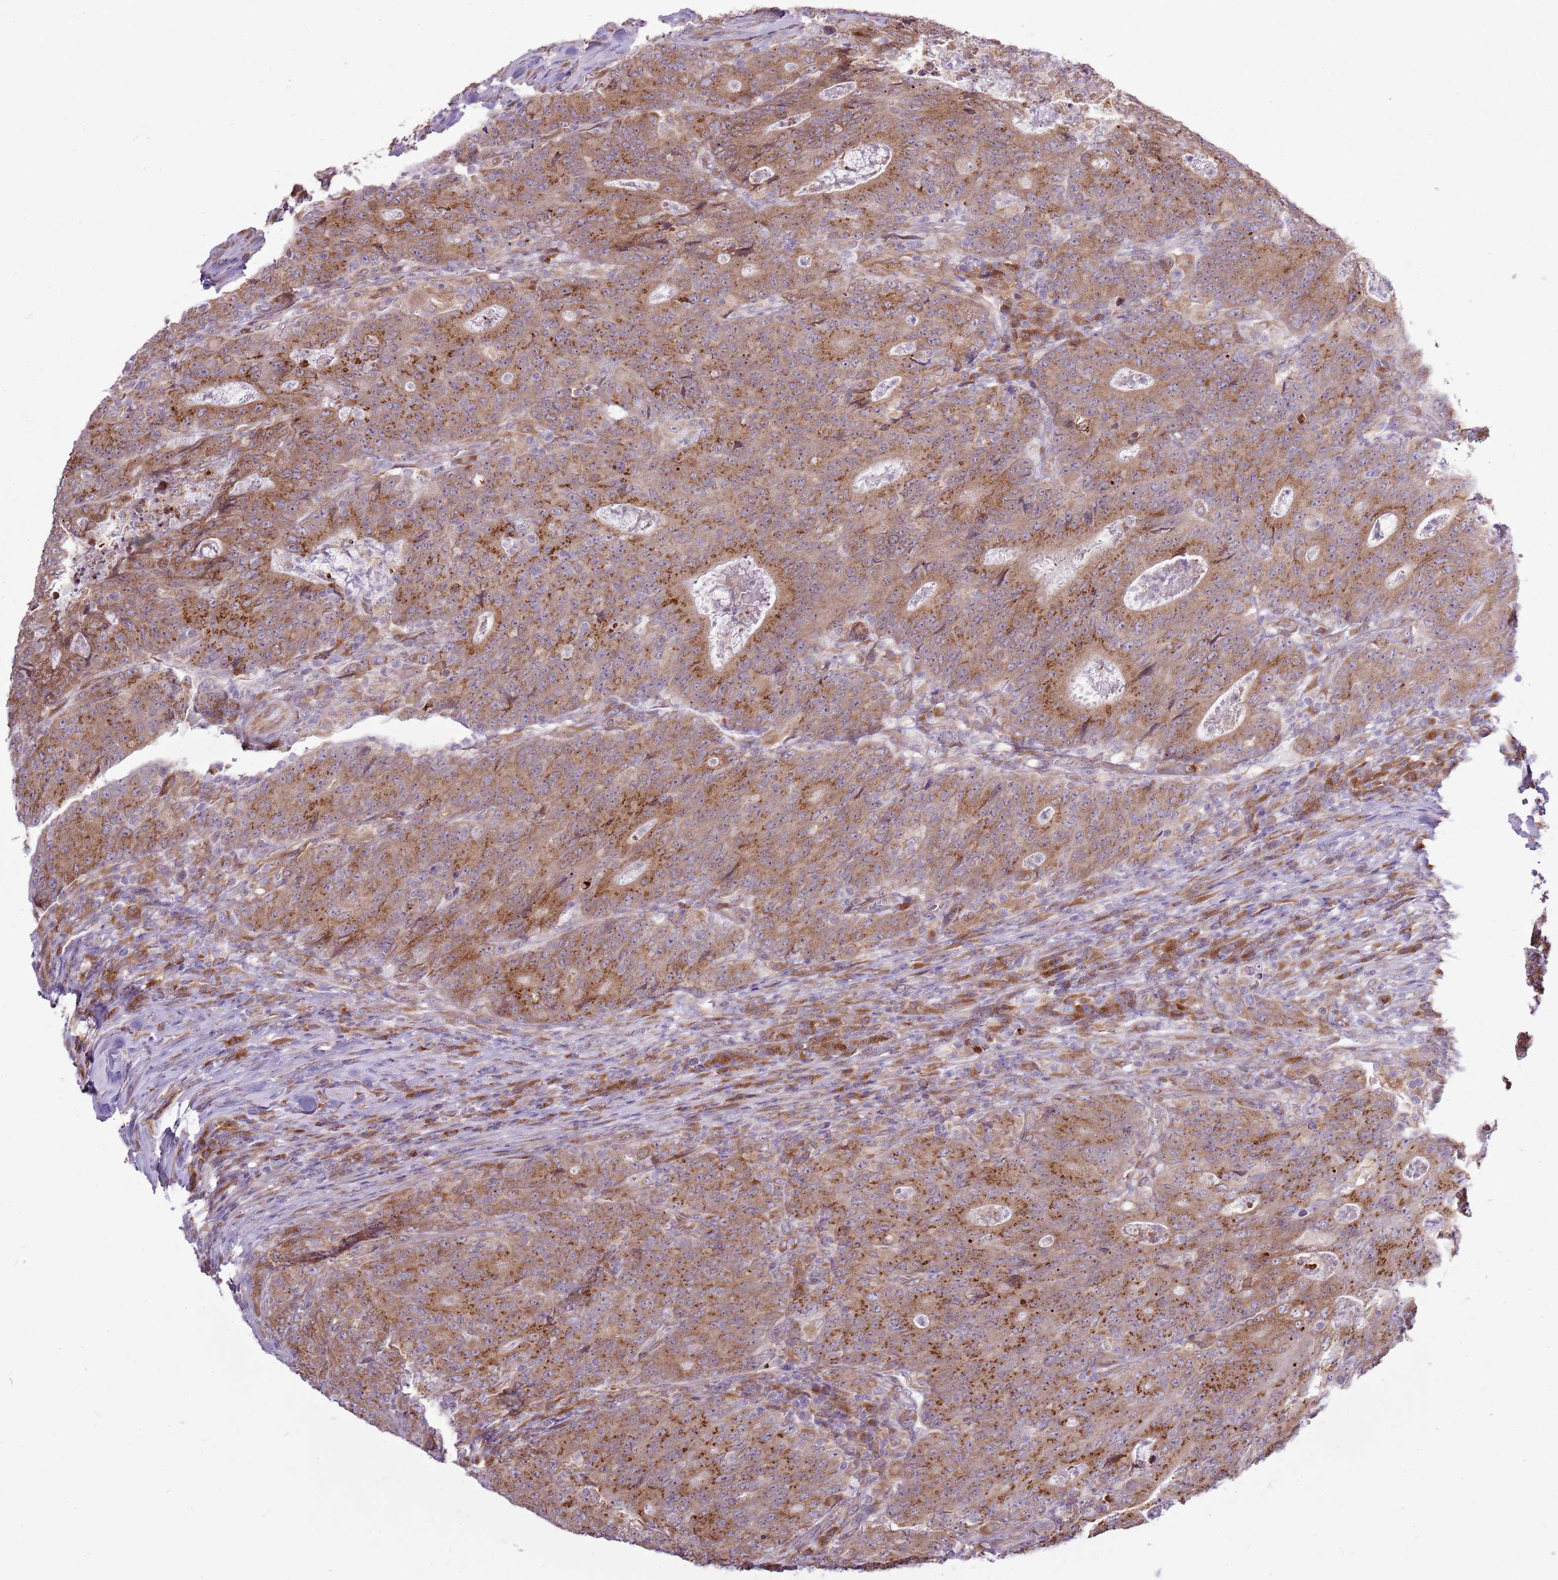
{"staining": {"intensity": "moderate", "quantity": ">75%", "location": "cytoplasmic/membranous"}, "tissue": "colorectal cancer", "cell_type": "Tumor cells", "image_type": "cancer", "snomed": [{"axis": "morphology", "description": "Adenocarcinoma, NOS"}, {"axis": "topography", "description": "Colon"}], "caption": "Adenocarcinoma (colorectal) stained with immunohistochemistry (IHC) demonstrates moderate cytoplasmic/membranous positivity in about >75% of tumor cells.", "gene": "TMED10", "patient": {"sex": "female", "age": 75}}